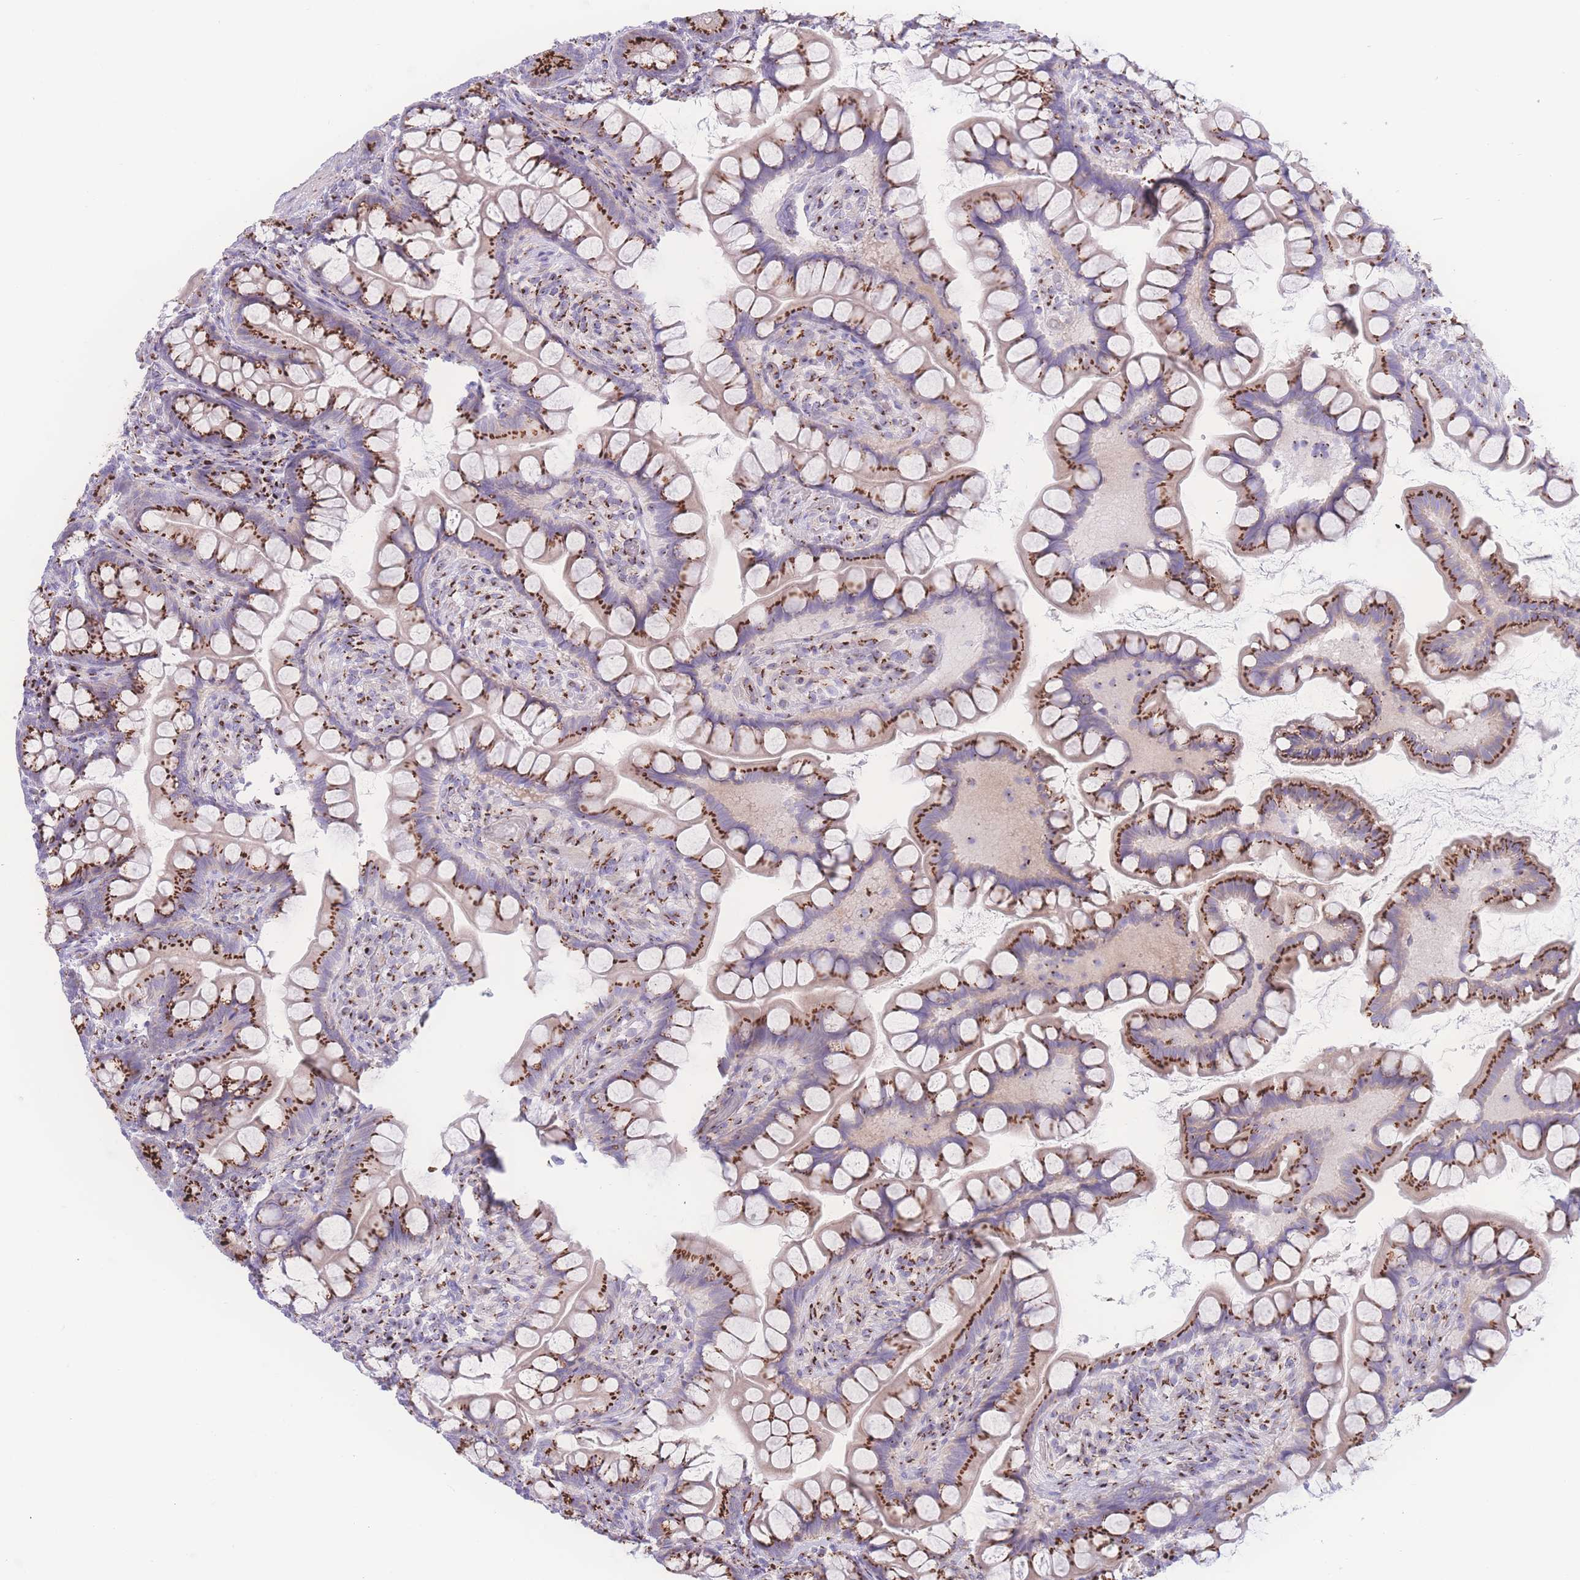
{"staining": {"intensity": "strong", "quantity": ">75%", "location": "cytoplasmic/membranous"}, "tissue": "small intestine", "cell_type": "Glandular cells", "image_type": "normal", "snomed": [{"axis": "morphology", "description": "Normal tissue, NOS"}, {"axis": "topography", "description": "Small intestine"}], "caption": "Glandular cells exhibit strong cytoplasmic/membranous staining in approximately >75% of cells in unremarkable small intestine.", "gene": "GOLM2", "patient": {"sex": "male", "age": 70}}